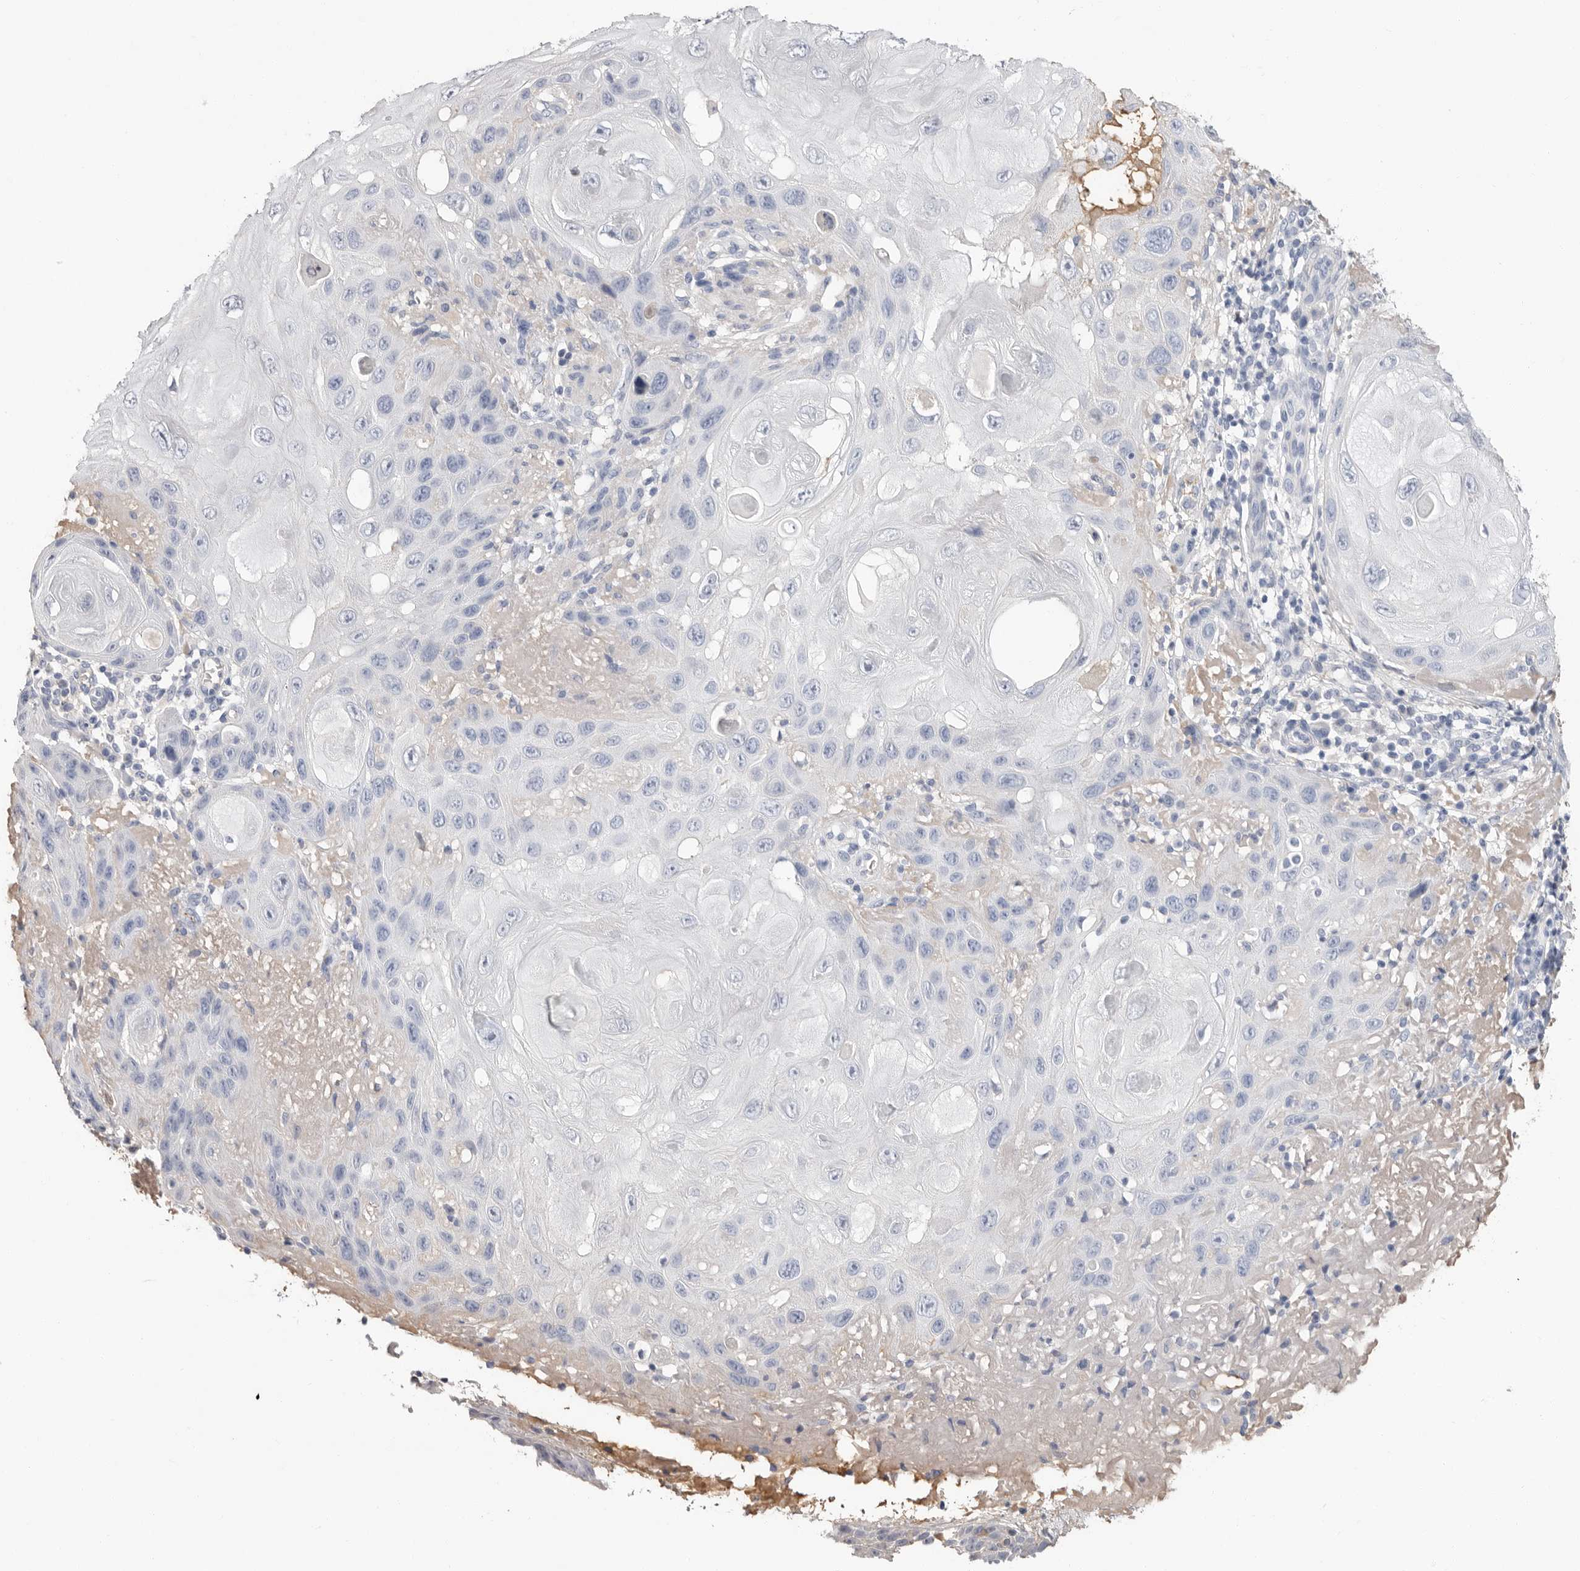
{"staining": {"intensity": "negative", "quantity": "none", "location": "none"}, "tissue": "skin cancer", "cell_type": "Tumor cells", "image_type": "cancer", "snomed": [{"axis": "morphology", "description": "Normal tissue, NOS"}, {"axis": "morphology", "description": "Squamous cell carcinoma, NOS"}, {"axis": "topography", "description": "Skin"}], "caption": "Immunohistochemical staining of skin cancer displays no significant expression in tumor cells. (Immunohistochemistry, brightfield microscopy, high magnification).", "gene": "APOA2", "patient": {"sex": "female", "age": 96}}